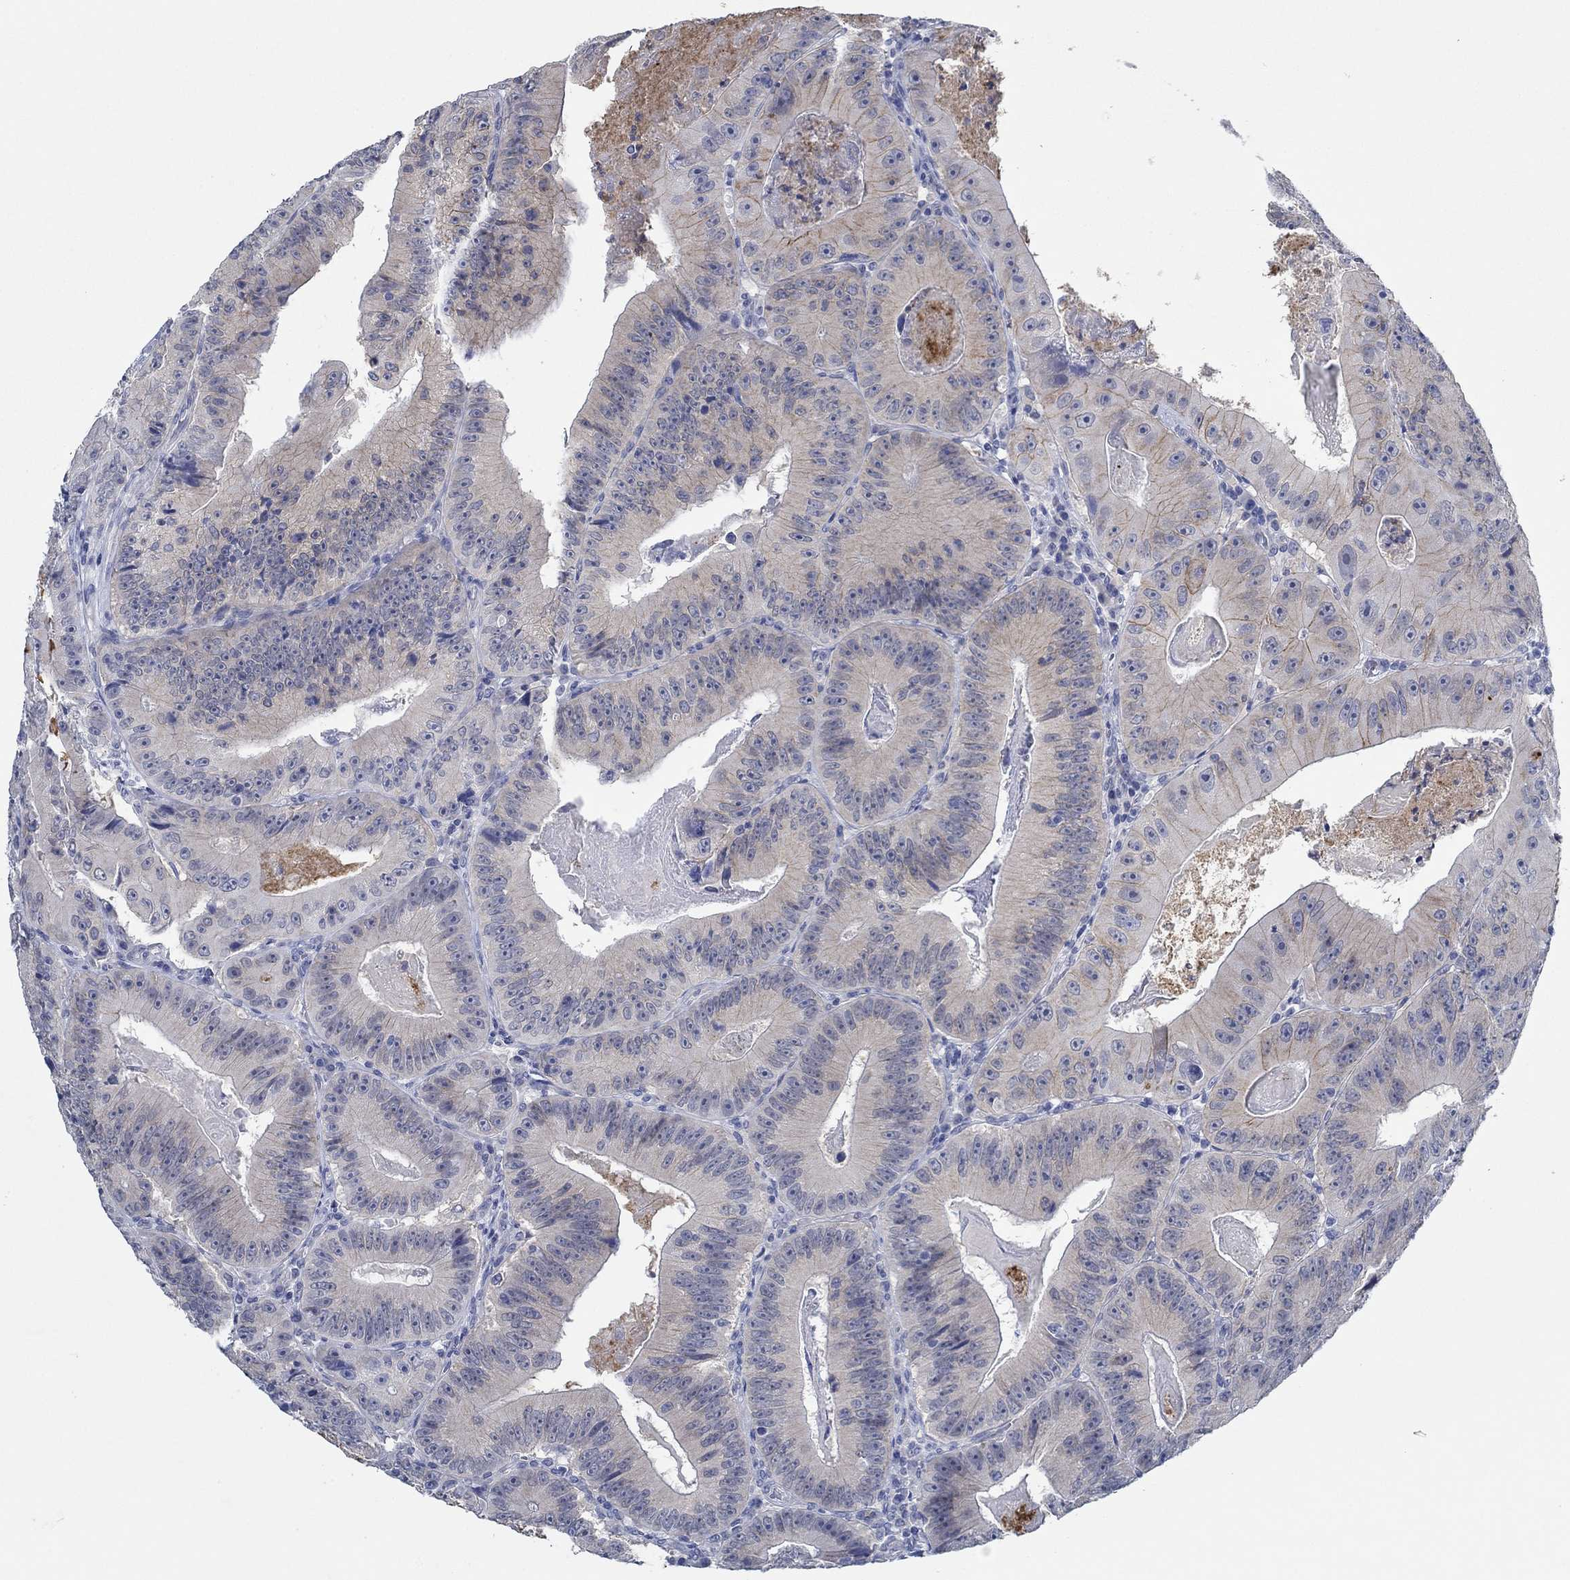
{"staining": {"intensity": "moderate", "quantity": "<25%", "location": "cytoplasmic/membranous"}, "tissue": "colorectal cancer", "cell_type": "Tumor cells", "image_type": "cancer", "snomed": [{"axis": "morphology", "description": "Adenocarcinoma, NOS"}, {"axis": "topography", "description": "Colon"}], "caption": "Moderate cytoplasmic/membranous staining is seen in approximately <25% of tumor cells in colorectal adenocarcinoma. The staining is performed using DAB brown chromogen to label protein expression. The nuclei are counter-stained blue using hematoxylin.", "gene": "ZNF671", "patient": {"sex": "female", "age": 86}}